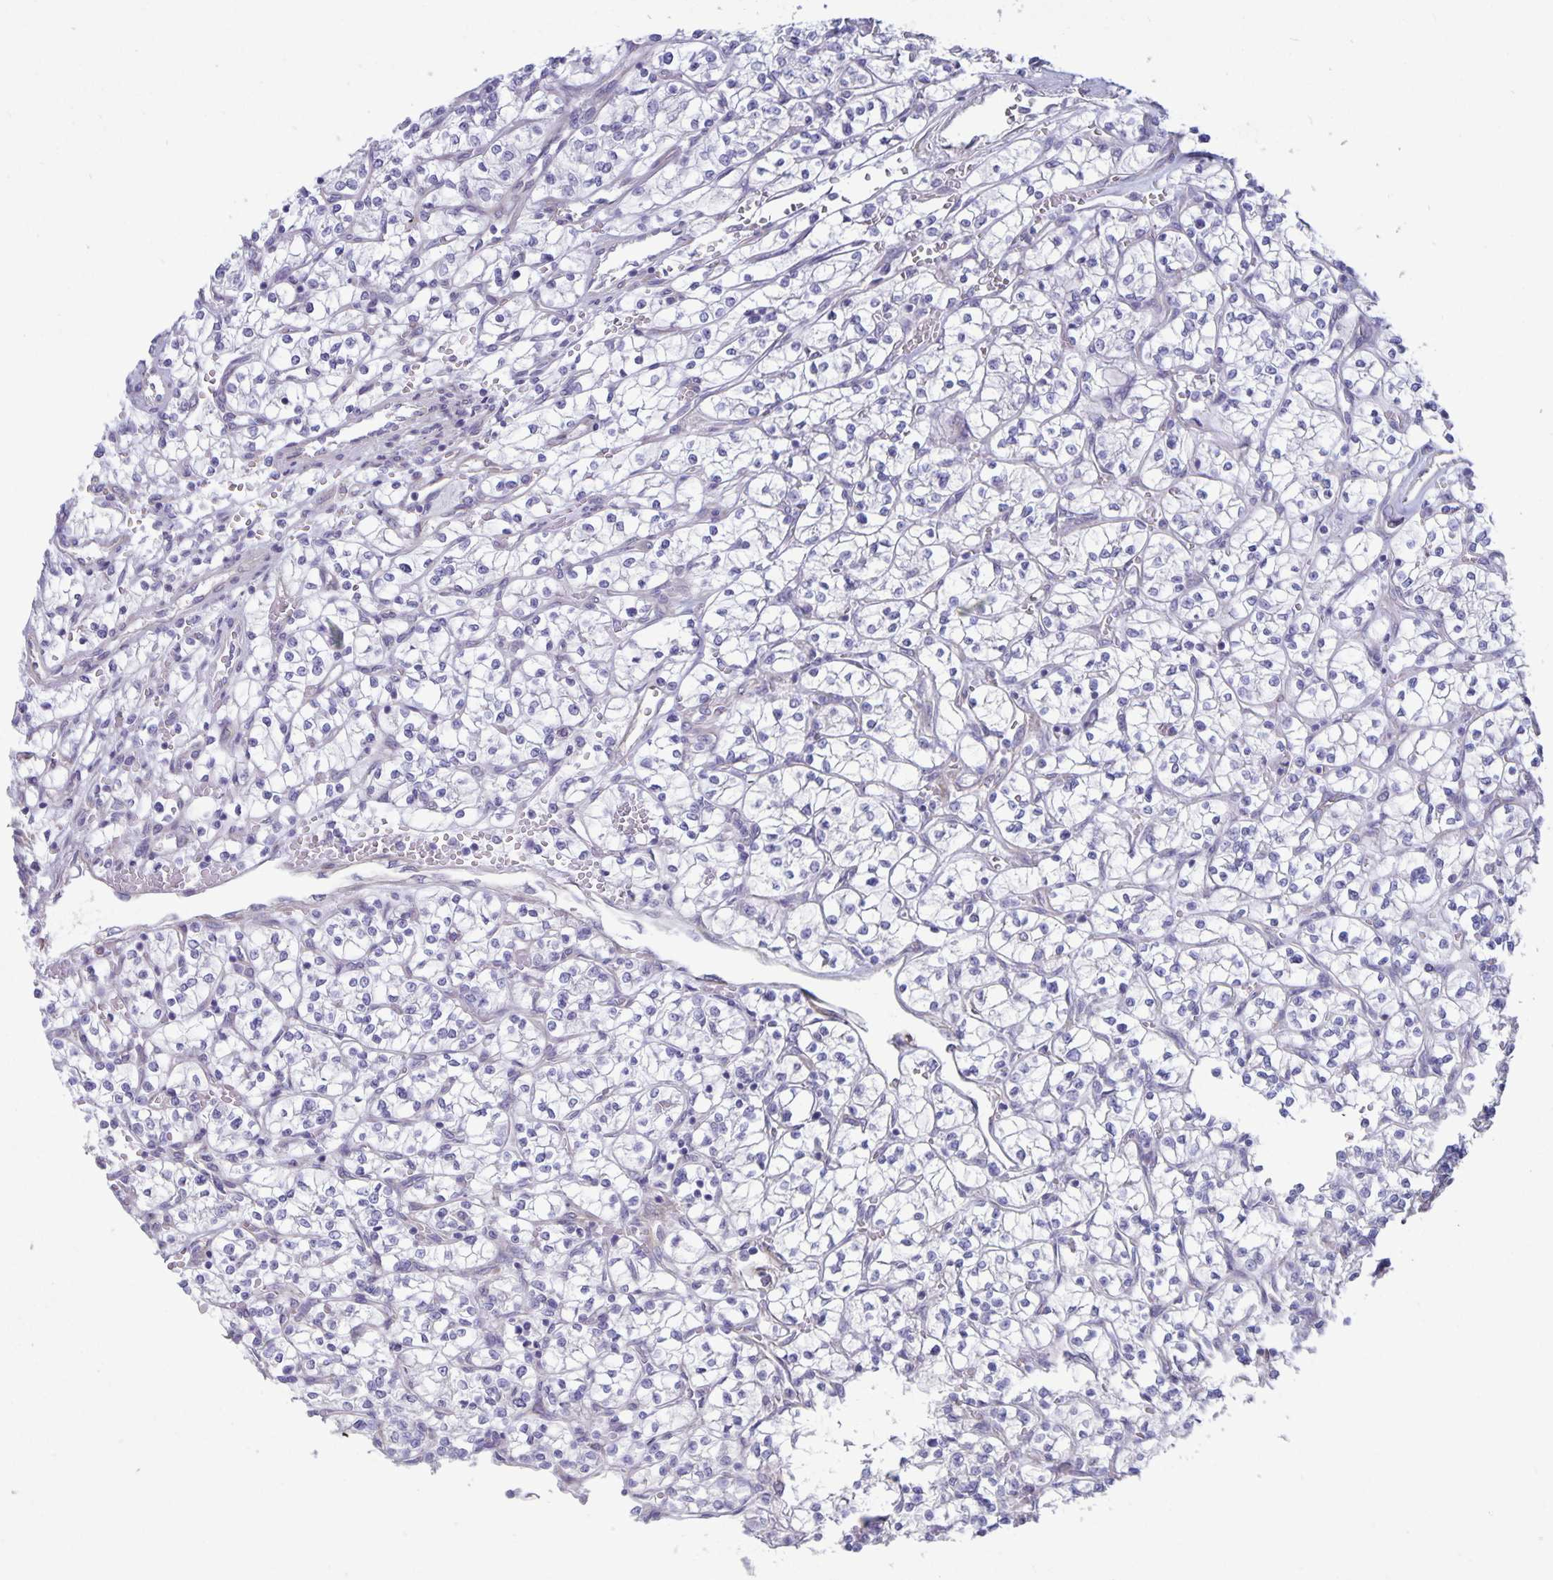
{"staining": {"intensity": "negative", "quantity": "none", "location": "none"}, "tissue": "renal cancer", "cell_type": "Tumor cells", "image_type": "cancer", "snomed": [{"axis": "morphology", "description": "Adenocarcinoma, NOS"}, {"axis": "topography", "description": "Kidney"}], "caption": "Immunohistochemistry micrograph of neoplastic tissue: human renal cancer stained with DAB displays no significant protein staining in tumor cells. The staining is performed using DAB (3,3'-diaminobenzidine) brown chromogen with nuclei counter-stained in using hematoxylin.", "gene": "PLCB3", "patient": {"sex": "female", "age": 64}}